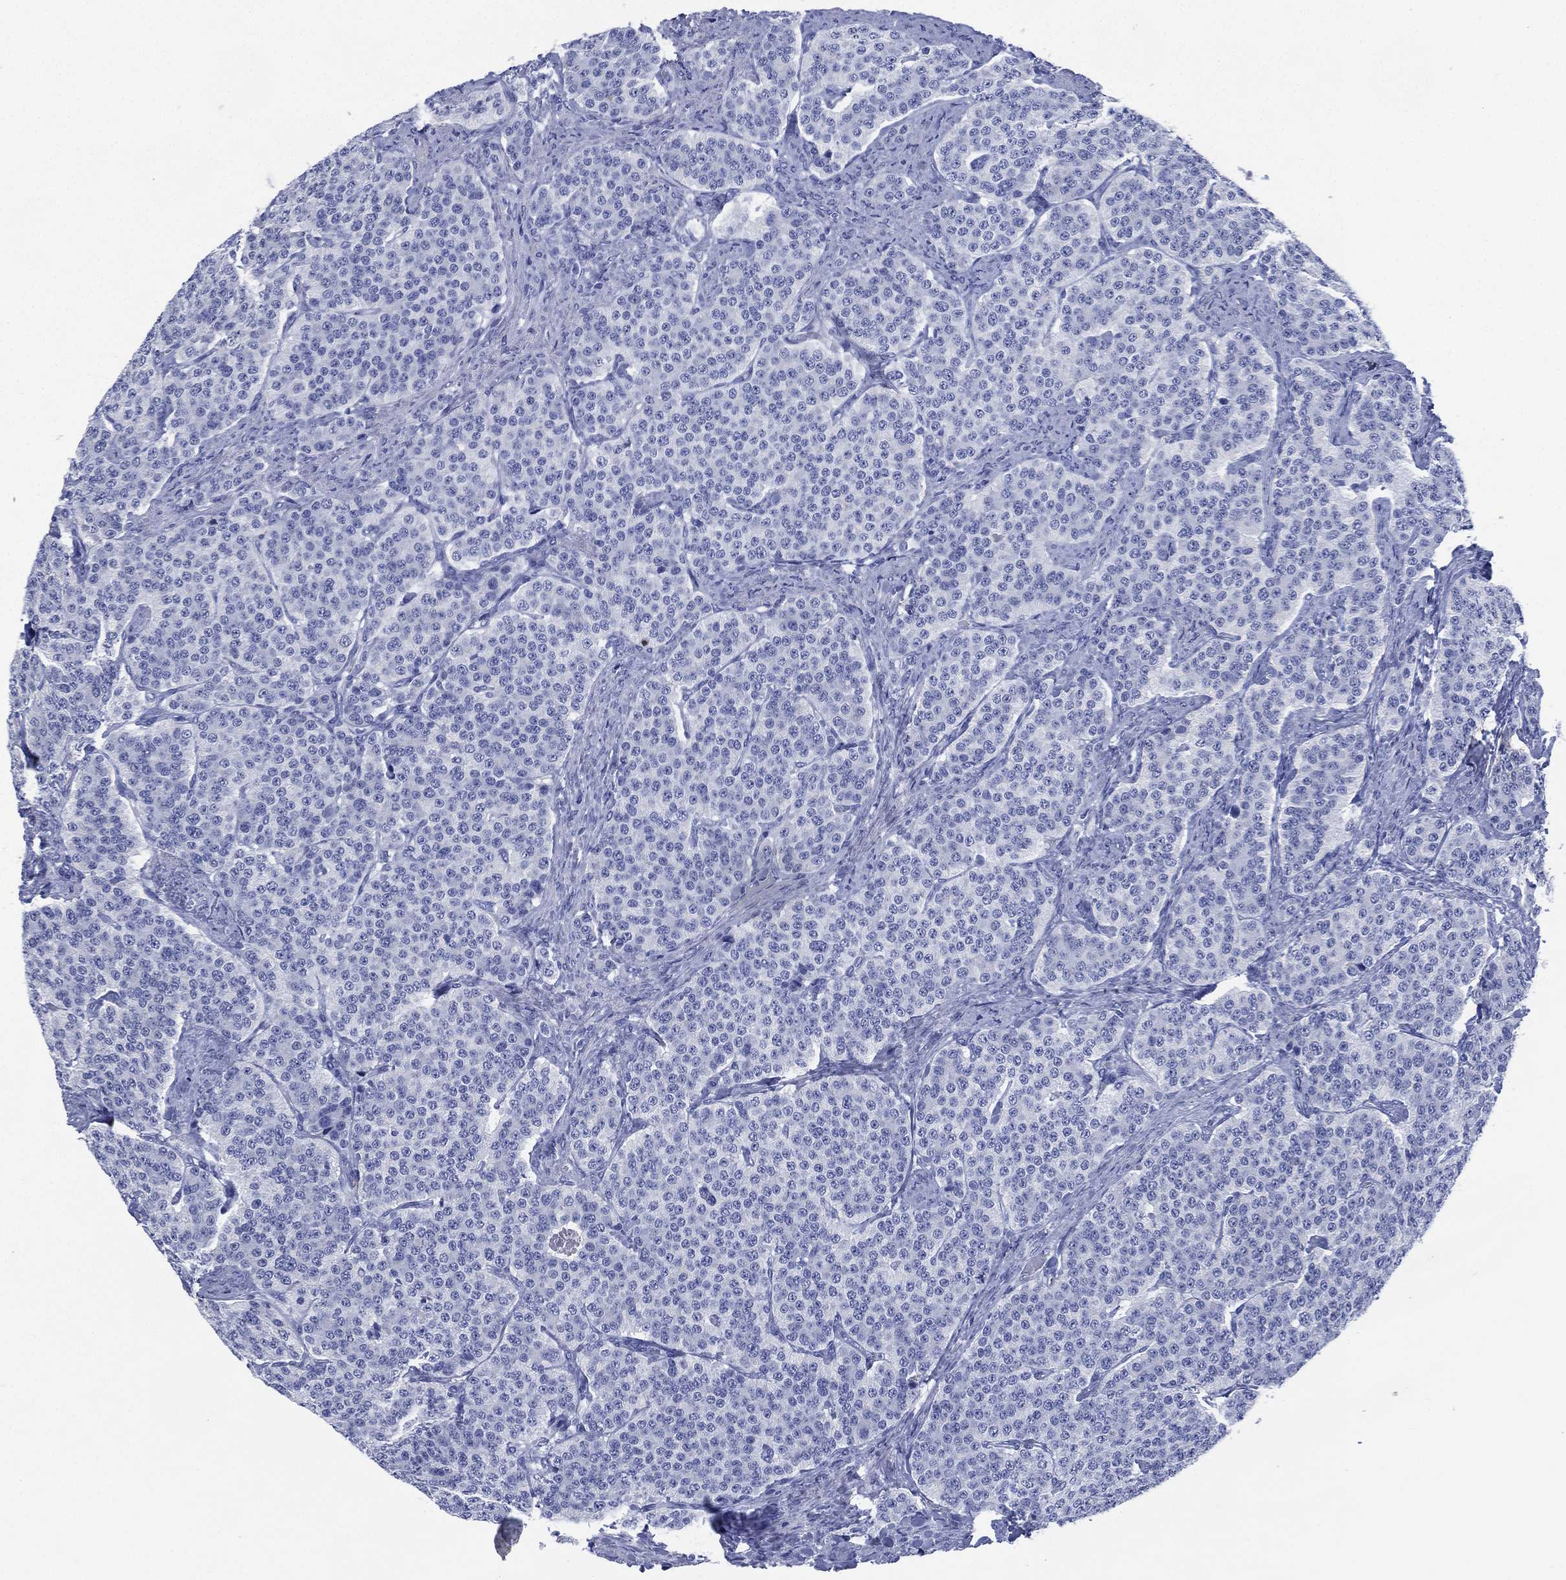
{"staining": {"intensity": "negative", "quantity": "none", "location": "none"}, "tissue": "carcinoid", "cell_type": "Tumor cells", "image_type": "cancer", "snomed": [{"axis": "morphology", "description": "Carcinoid, malignant, NOS"}, {"axis": "topography", "description": "Small intestine"}], "caption": "Tumor cells show no significant protein positivity in malignant carcinoid.", "gene": "SIGLECL1", "patient": {"sex": "female", "age": 58}}